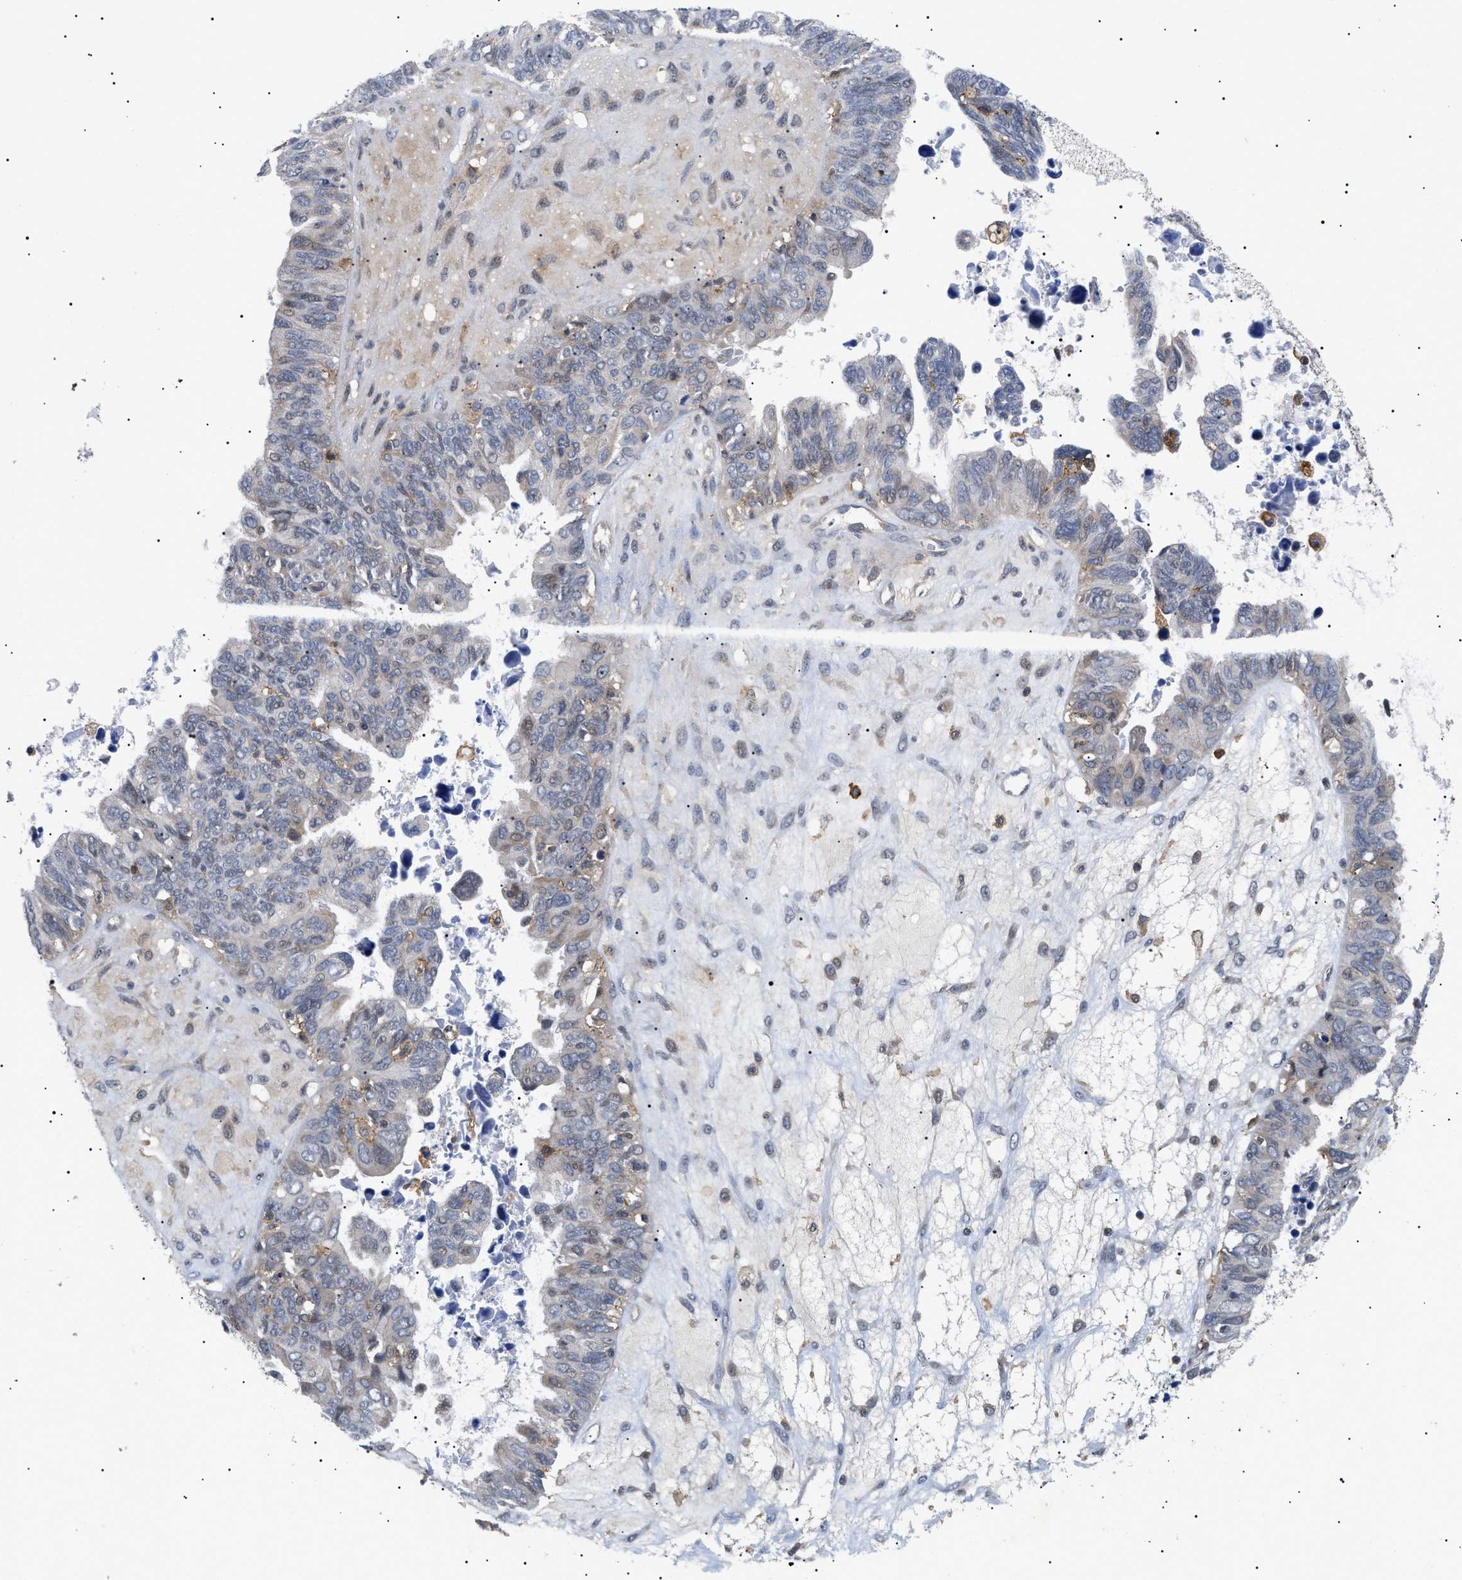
{"staining": {"intensity": "negative", "quantity": "none", "location": "none"}, "tissue": "ovarian cancer", "cell_type": "Tumor cells", "image_type": "cancer", "snomed": [{"axis": "morphology", "description": "Cystadenocarcinoma, serous, NOS"}, {"axis": "topography", "description": "Ovary"}], "caption": "The image displays no staining of tumor cells in ovarian cancer.", "gene": "CD300A", "patient": {"sex": "female", "age": 79}}